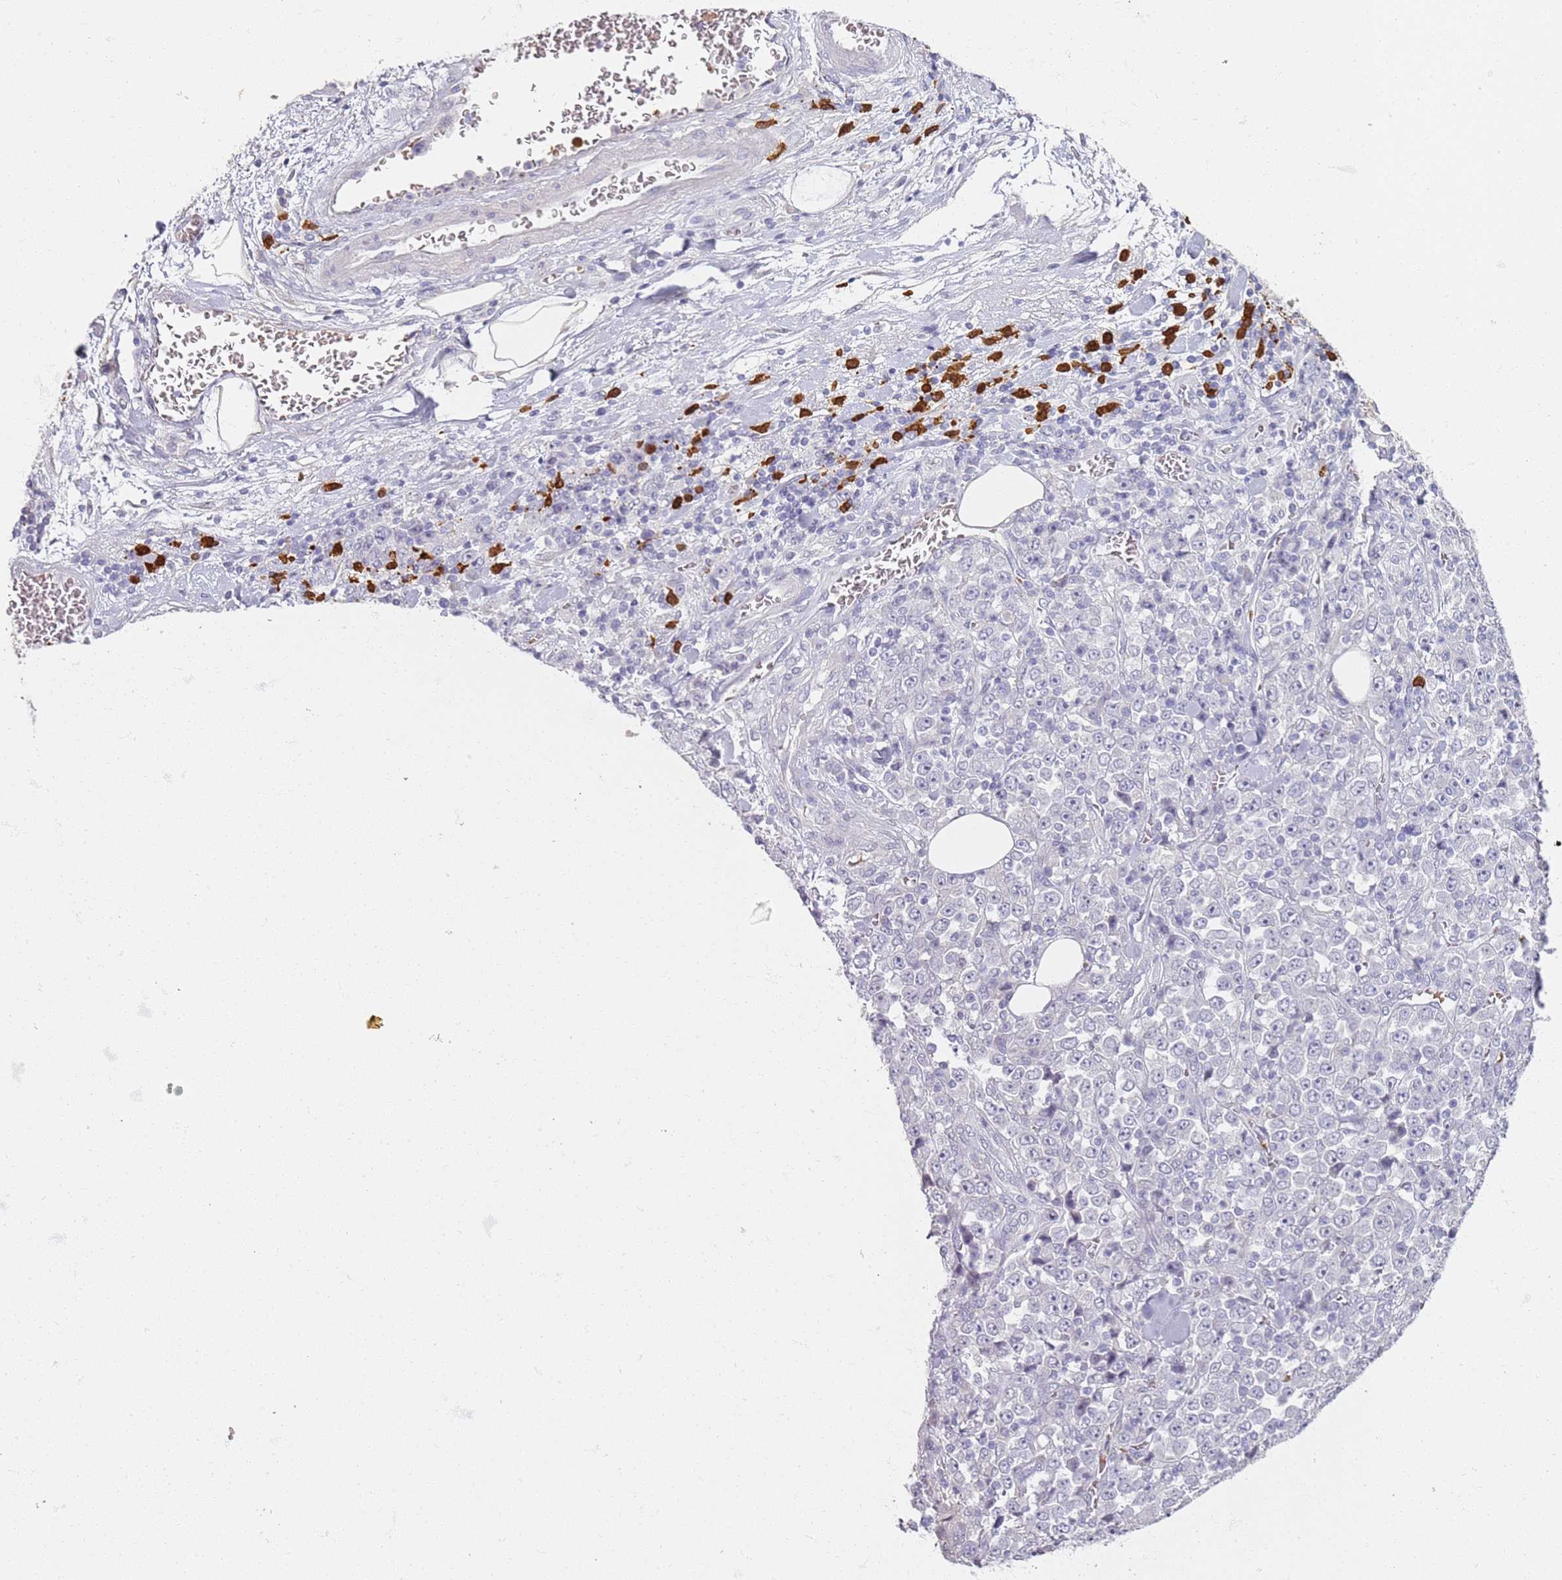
{"staining": {"intensity": "negative", "quantity": "none", "location": "none"}, "tissue": "stomach cancer", "cell_type": "Tumor cells", "image_type": "cancer", "snomed": [{"axis": "morphology", "description": "Normal tissue, NOS"}, {"axis": "morphology", "description": "Adenocarcinoma, NOS"}, {"axis": "topography", "description": "Stomach, upper"}, {"axis": "topography", "description": "Stomach"}], "caption": "Human stomach adenocarcinoma stained for a protein using IHC exhibits no staining in tumor cells.", "gene": "CD40LG", "patient": {"sex": "male", "age": 59}}